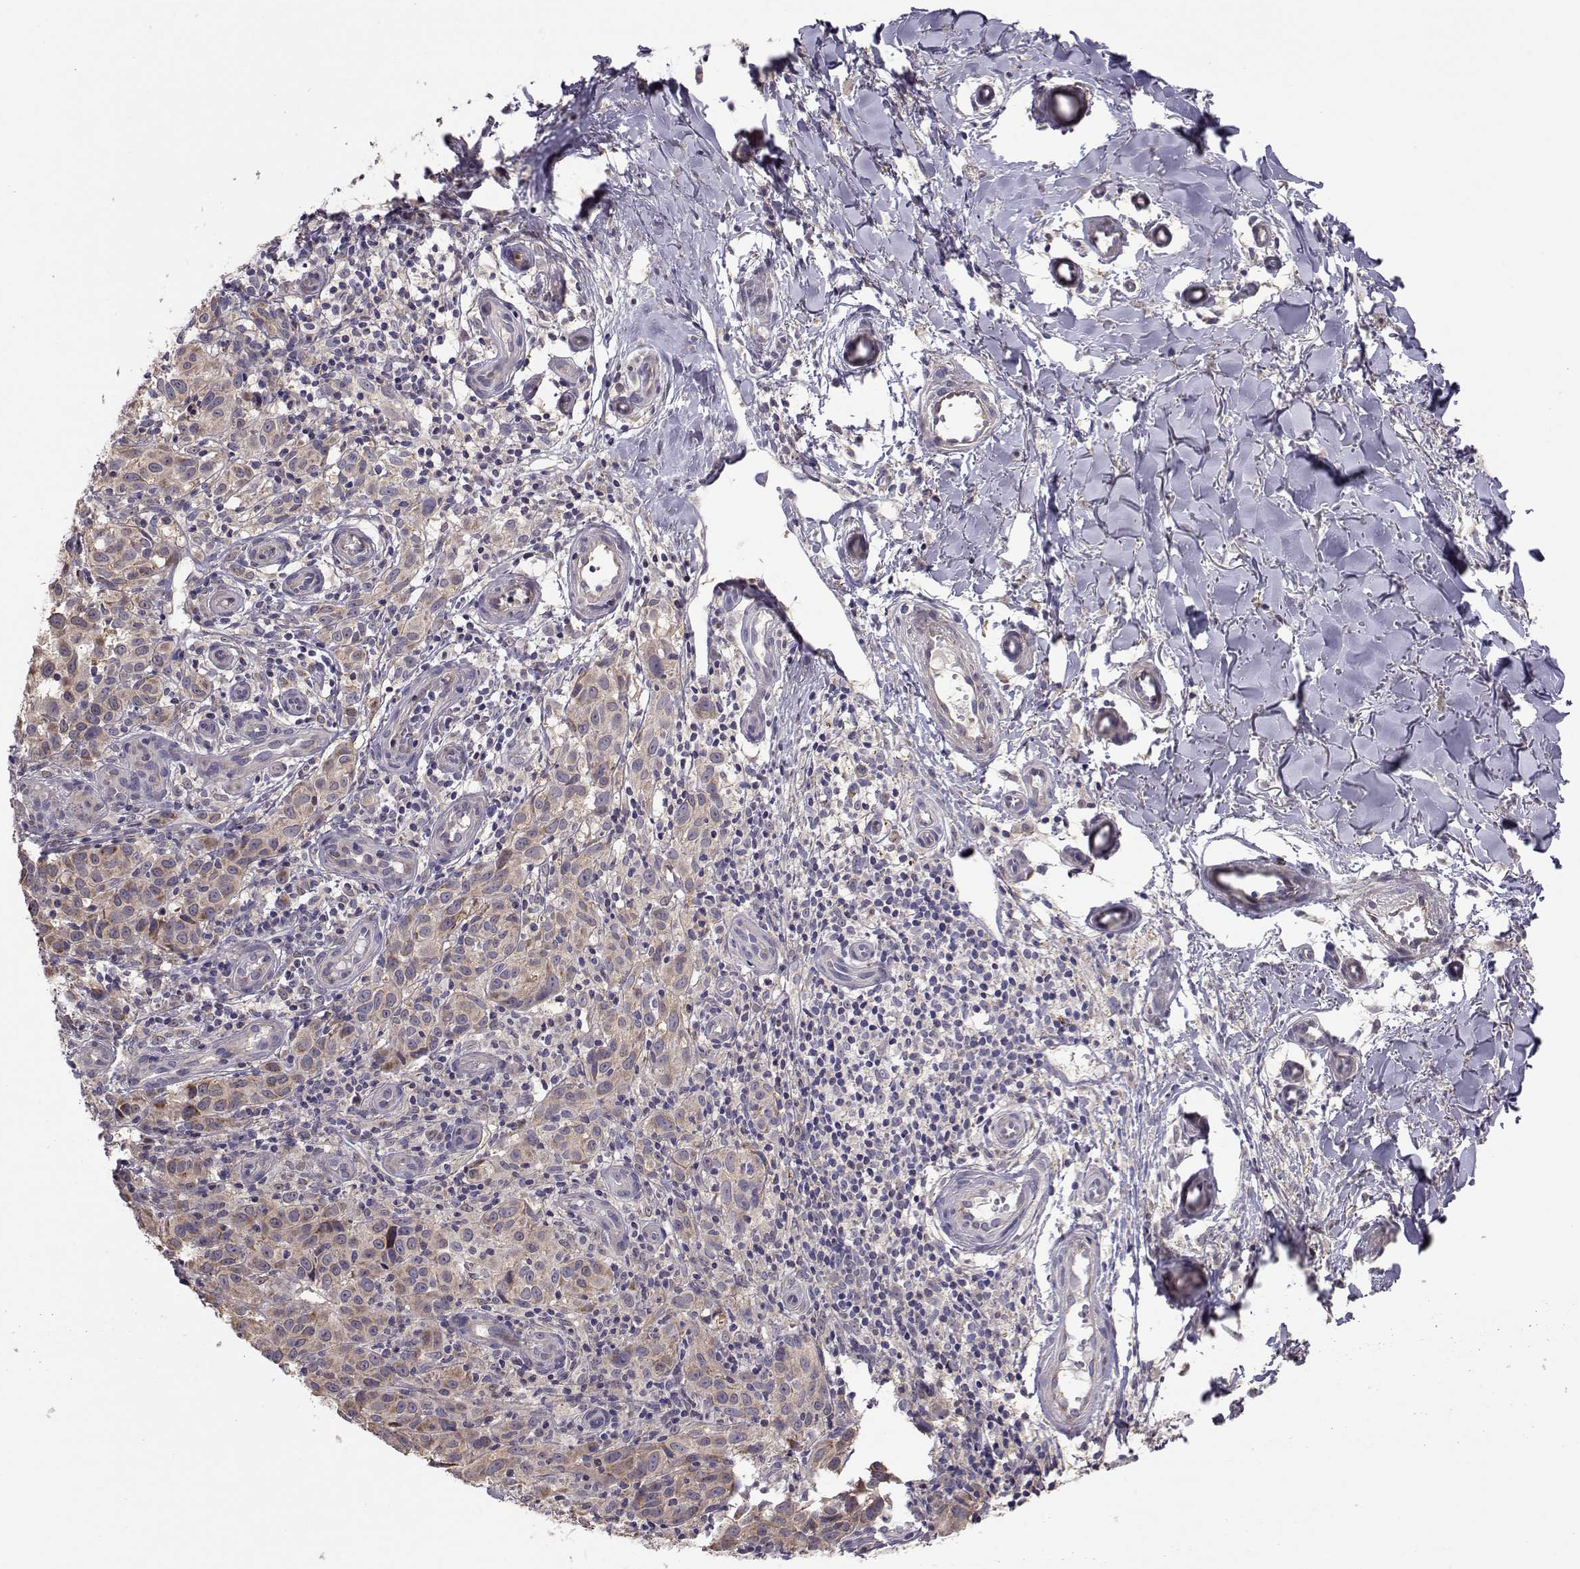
{"staining": {"intensity": "weak", "quantity": ">75%", "location": "cytoplasmic/membranous"}, "tissue": "melanoma", "cell_type": "Tumor cells", "image_type": "cancer", "snomed": [{"axis": "morphology", "description": "Malignant melanoma, NOS"}, {"axis": "topography", "description": "Skin"}], "caption": "Brown immunohistochemical staining in melanoma displays weak cytoplasmic/membranous expression in approximately >75% of tumor cells.", "gene": "NCAM2", "patient": {"sex": "female", "age": 53}}